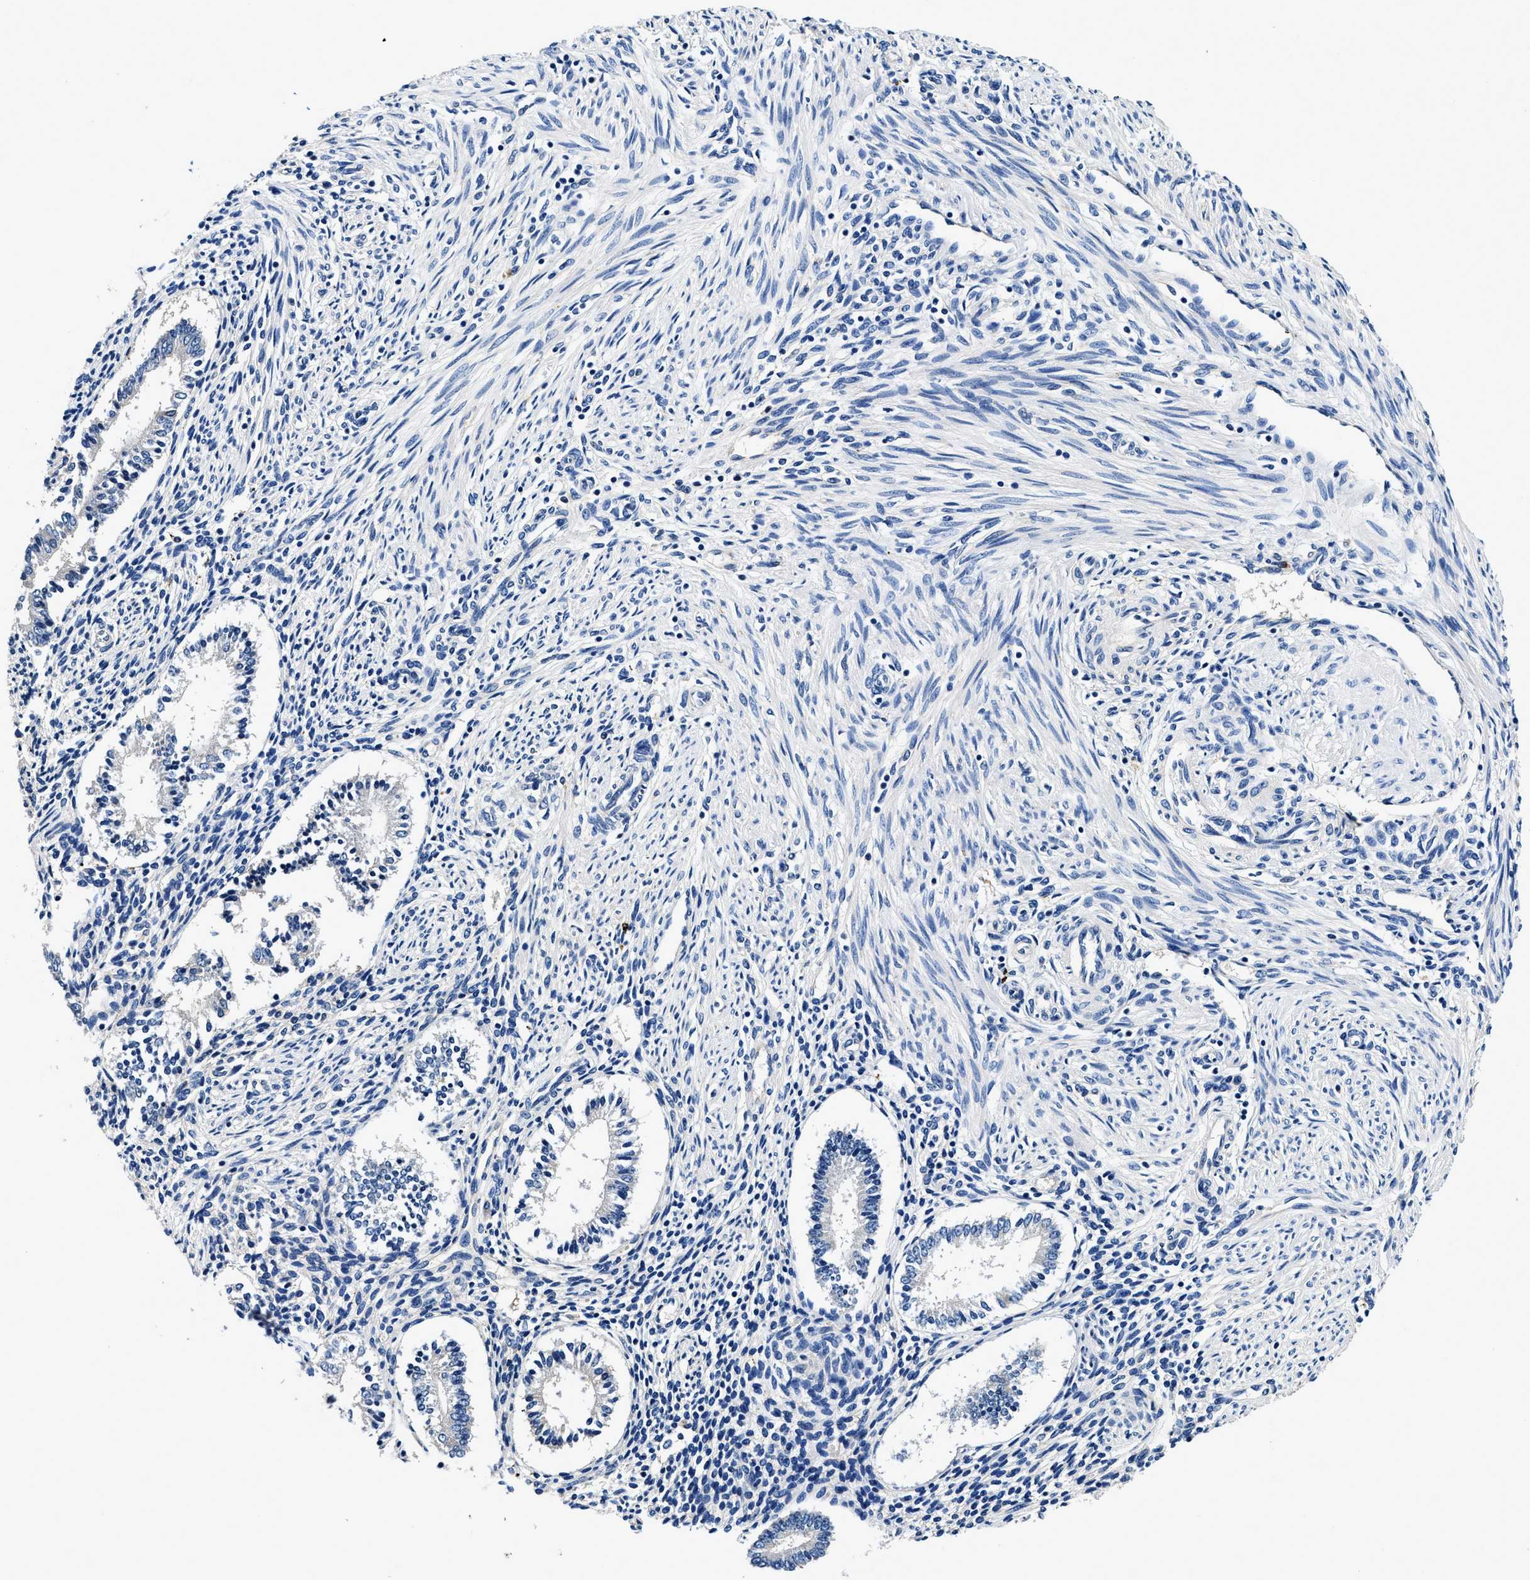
{"staining": {"intensity": "negative", "quantity": "none", "location": "none"}, "tissue": "endometrium", "cell_type": "Cells in endometrial stroma", "image_type": "normal", "snomed": [{"axis": "morphology", "description": "Normal tissue, NOS"}, {"axis": "topography", "description": "Endometrium"}], "caption": "A high-resolution histopathology image shows IHC staining of unremarkable endometrium, which demonstrates no significant positivity in cells in endometrial stroma.", "gene": "ZFAND3", "patient": {"sex": "female", "age": 42}}